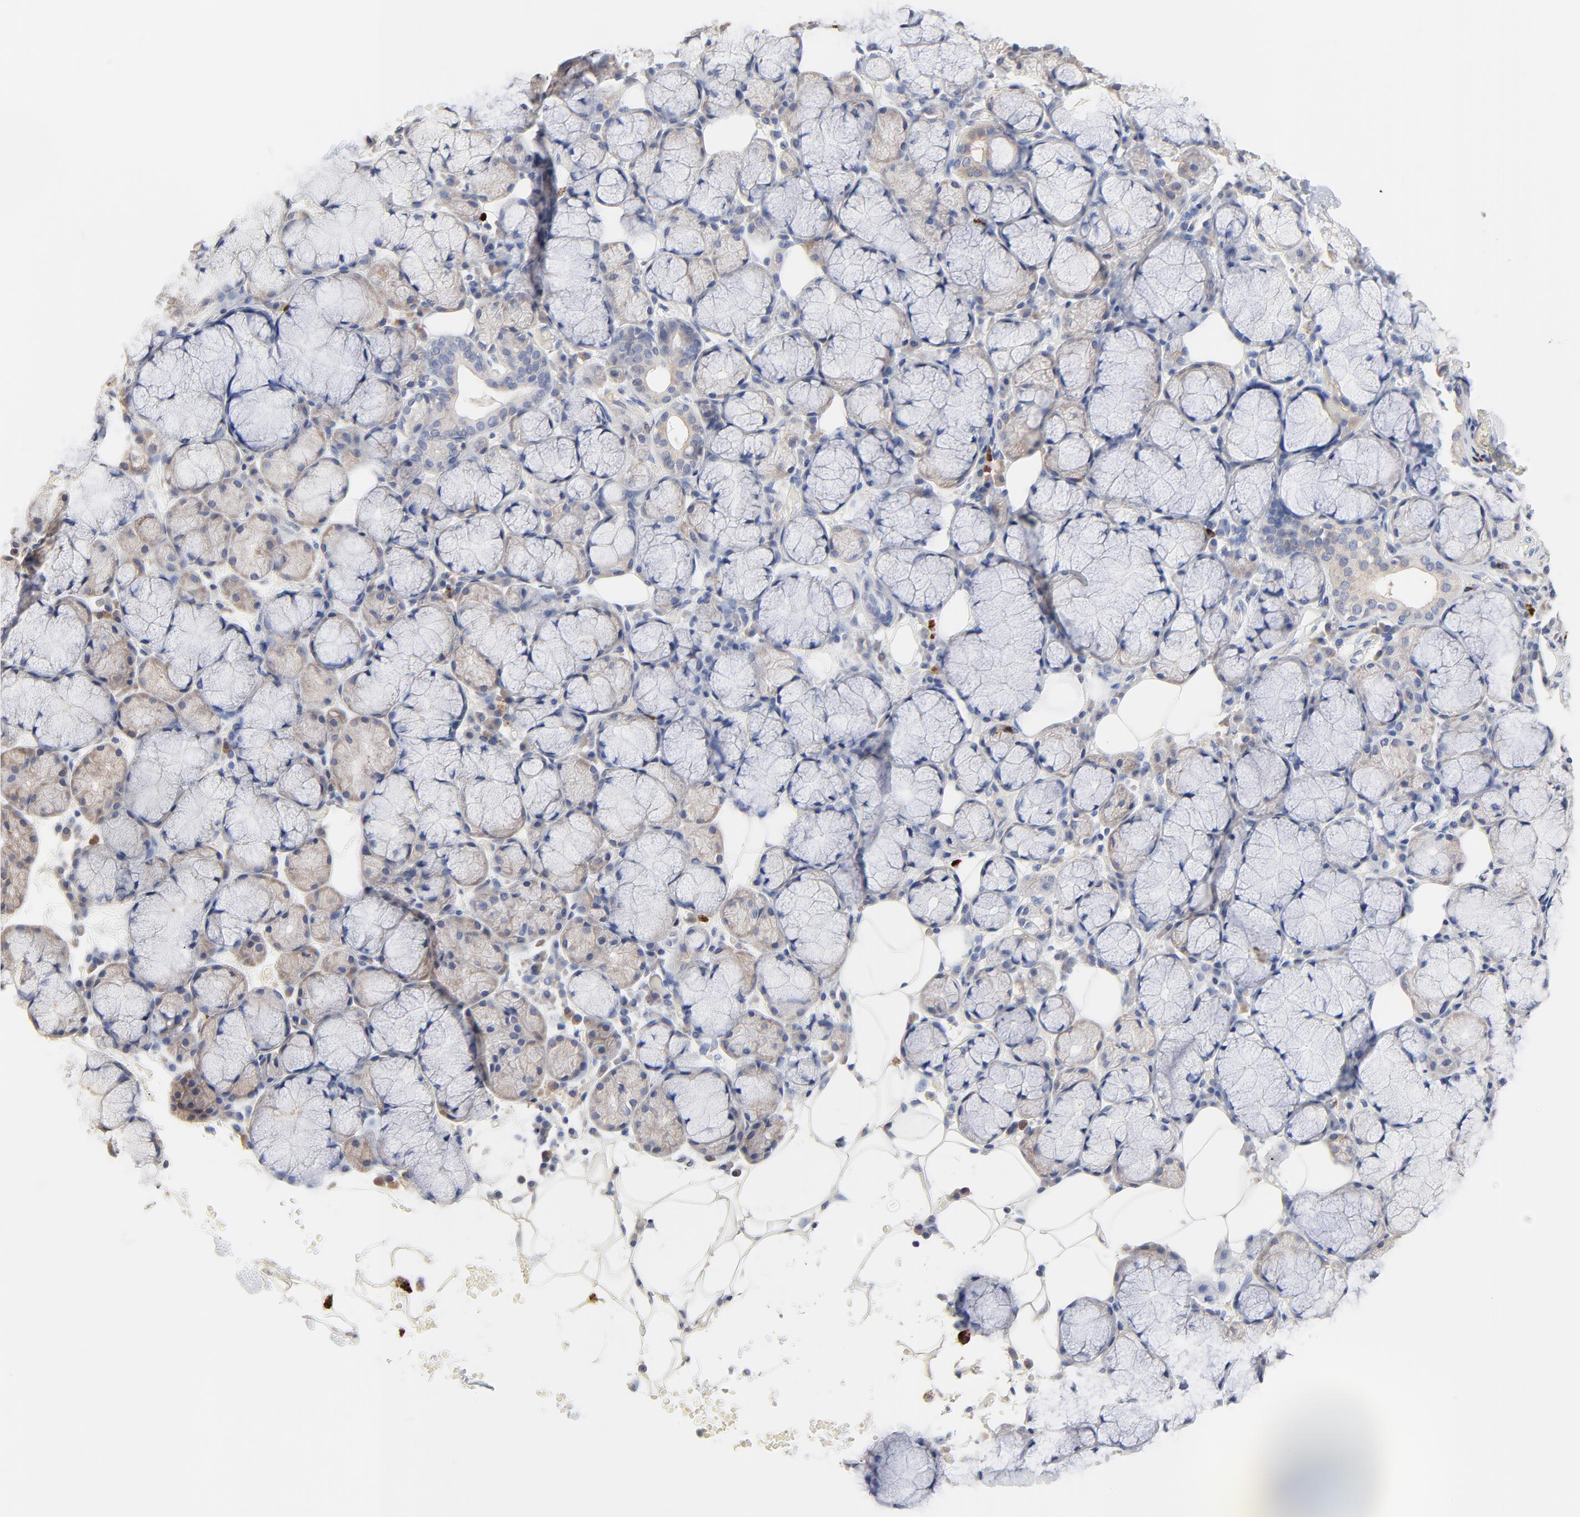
{"staining": {"intensity": "moderate", "quantity": ">75%", "location": "cytoplasmic/membranous"}, "tissue": "salivary gland", "cell_type": "Glandular cells", "image_type": "normal", "snomed": [{"axis": "morphology", "description": "Normal tissue, NOS"}, {"axis": "topography", "description": "Skeletal muscle"}, {"axis": "topography", "description": "Oral tissue"}, {"axis": "topography", "description": "Salivary gland"}, {"axis": "topography", "description": "Peripheral nerve tissue"}], "caption": "Salivary gland stained with immunohistochemistry displays moderate cytoplasmic/membranous positivity in approximately >75% of glandular cells. (DAB = brown stain, brightfield microscopy at high magnification).", "gene": "FBXL5", "patient": {"sex": "male", "age": 54}}